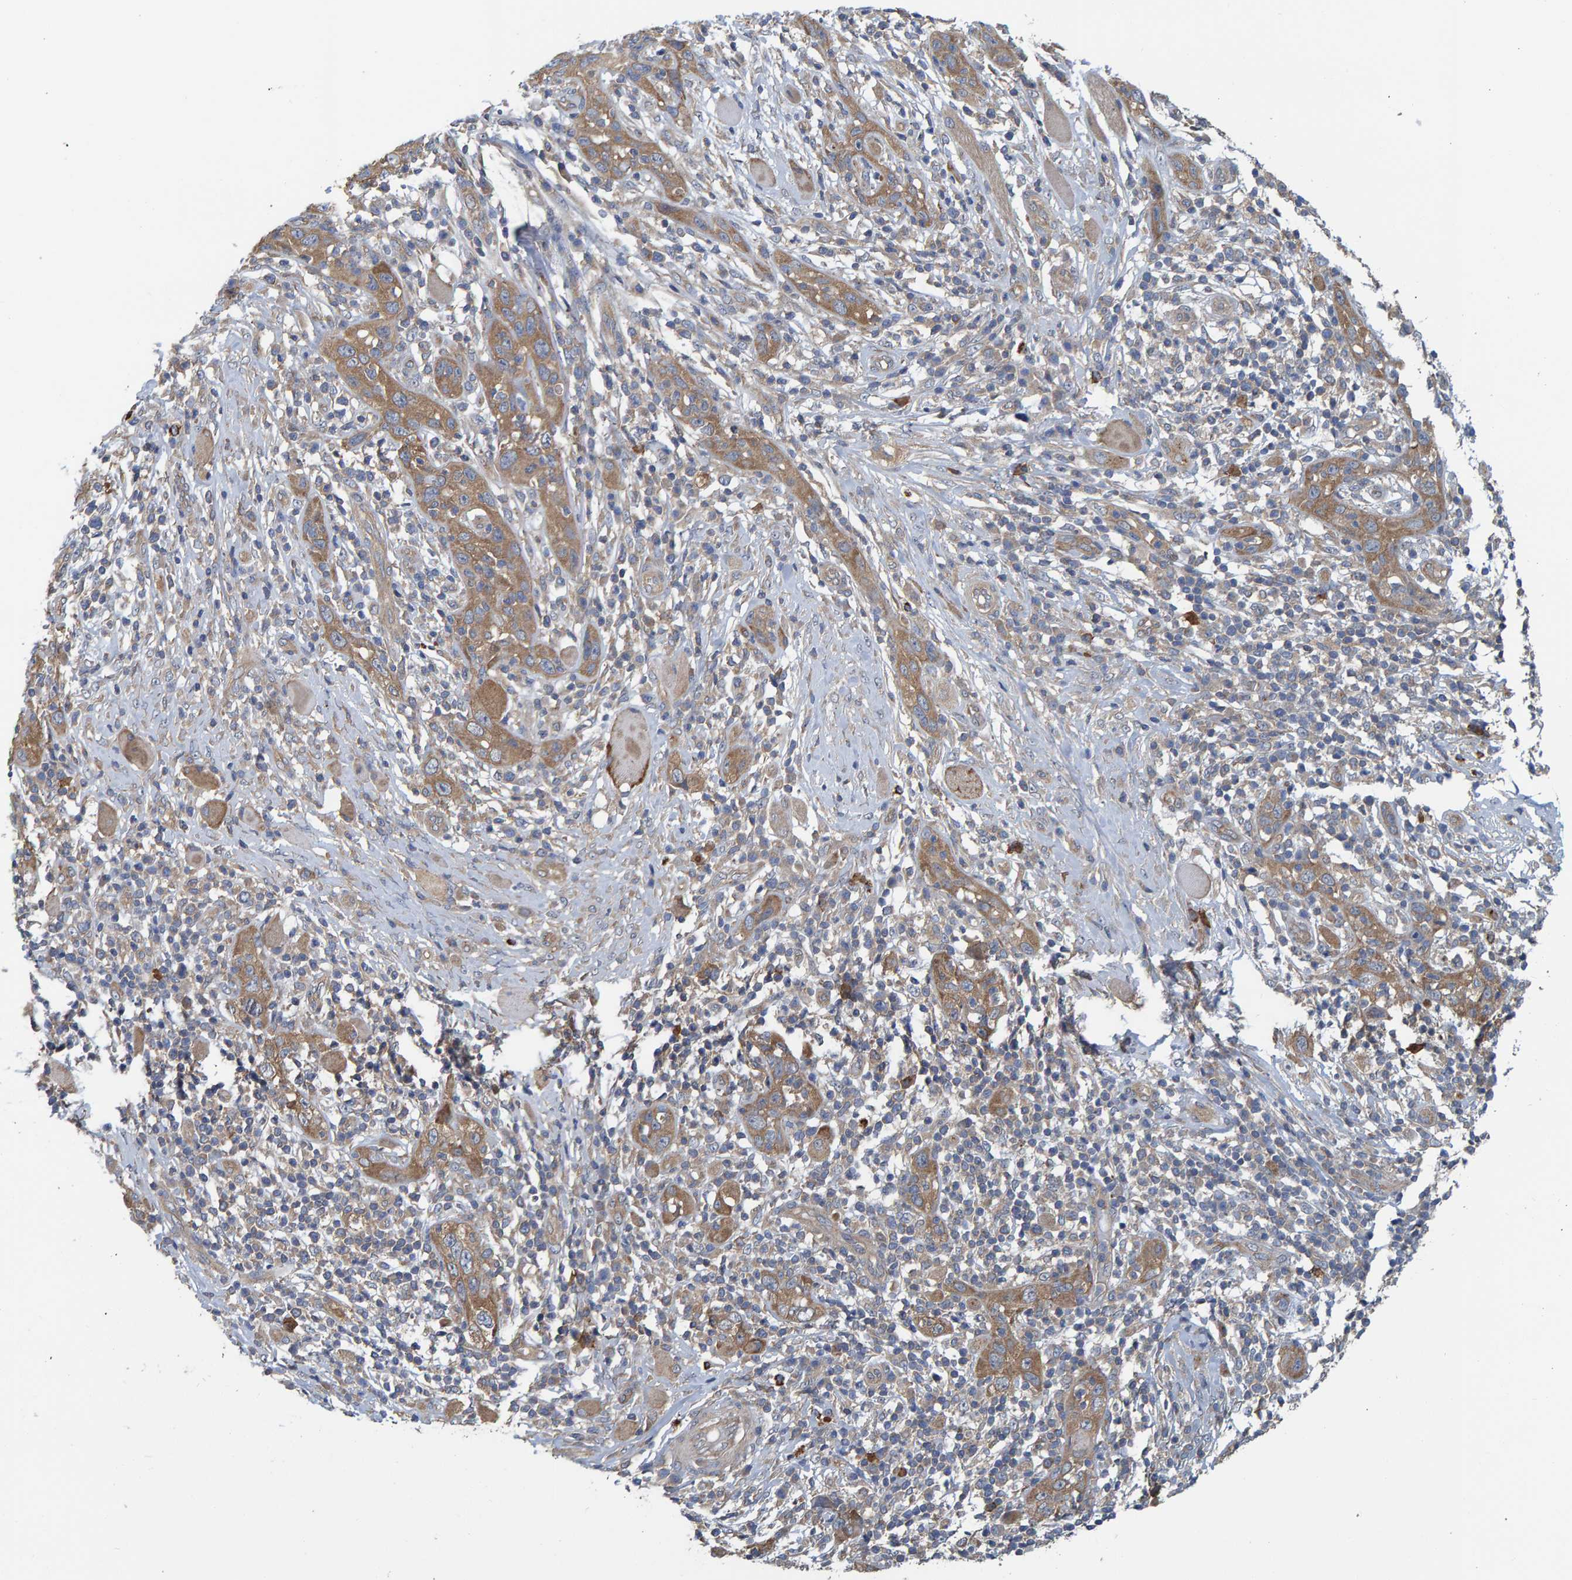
{"staining": {"intensity": "moderate", "quantity": ">75%", "location": "cytoplasmic/membranous"}, "tissue": "skin cancer", "cell_type": "Tumor cells", "image_type": "cancer", "snomed": [{"axis": "morphology", "description": "Squamous cell carcinoma, NOS"}, {"axis": "topography", "description": "Skin"}], "caption": "There is medium levels of moderate cytoplasmic/membranous positivity in tumor cells of skin cancer (squamous cell carcinoma), as demonstrated by immunohistochemical staining (brown color).", "gene": "LRSAM1", "patient": {"sex": "female", "age": 88}}